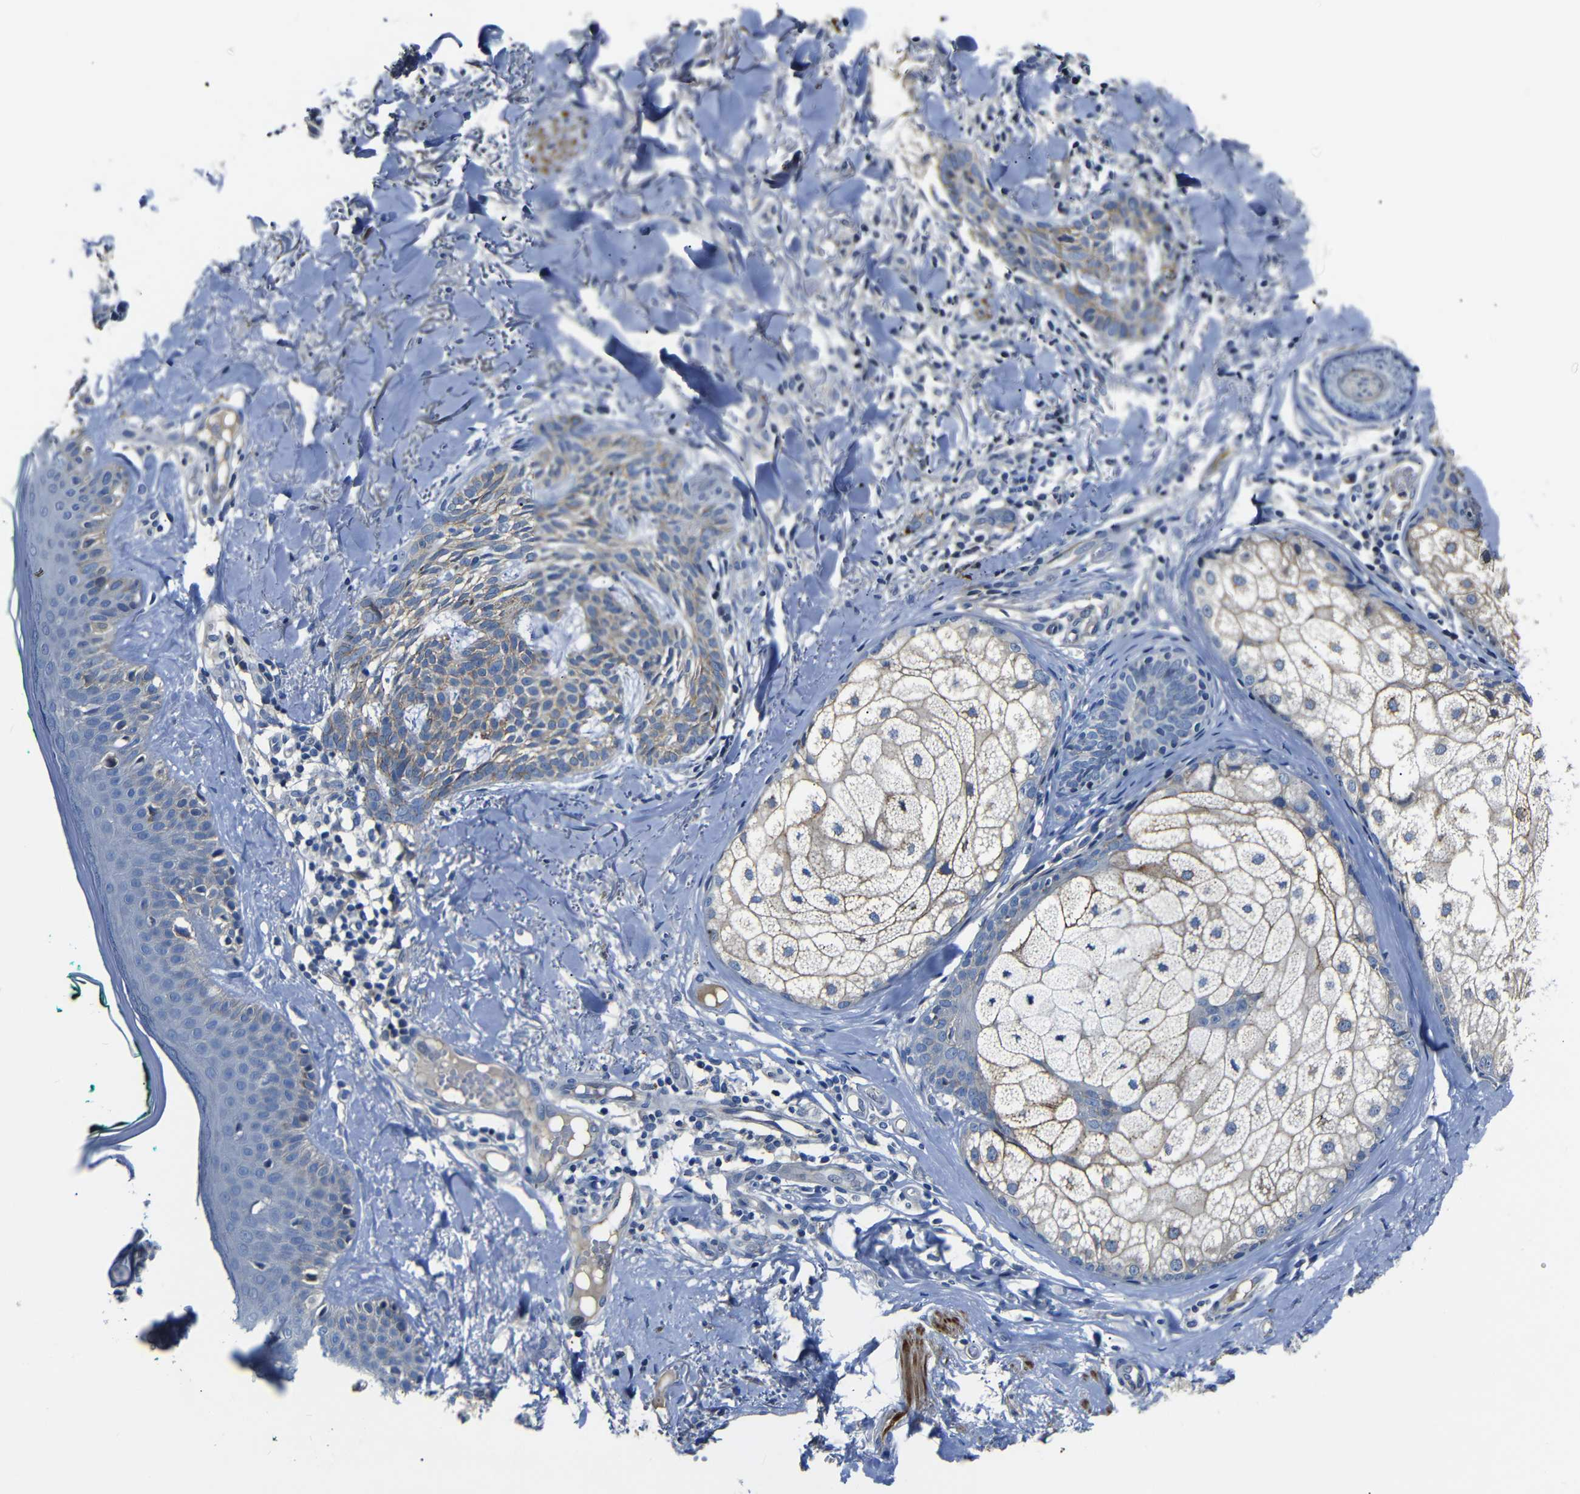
{"staining": {"intensity": "moderate", "quantity": ">75%", "location": "cytoplasmic/membranous"}, "tissue": "skin cancer", "cell_type": "Tumor cells", "image_type": "cancer", "snomed": [{"axis": "morphology", "description": "Basal cell carcinoma"}, {"axis": "topography", "description": "Skin"}], "caption": "Immunohistochemistry image of neoplastic tissue: skin cancer stained using IHC exhibits medium levels of moderate protein expression localized specifically in the cytoplasmic/membranous of tumor cells, appearing as a cytoplasmic/membranous brown color.", "gene": "AFDN", "patient": {"sex": "male", "age": 43}}